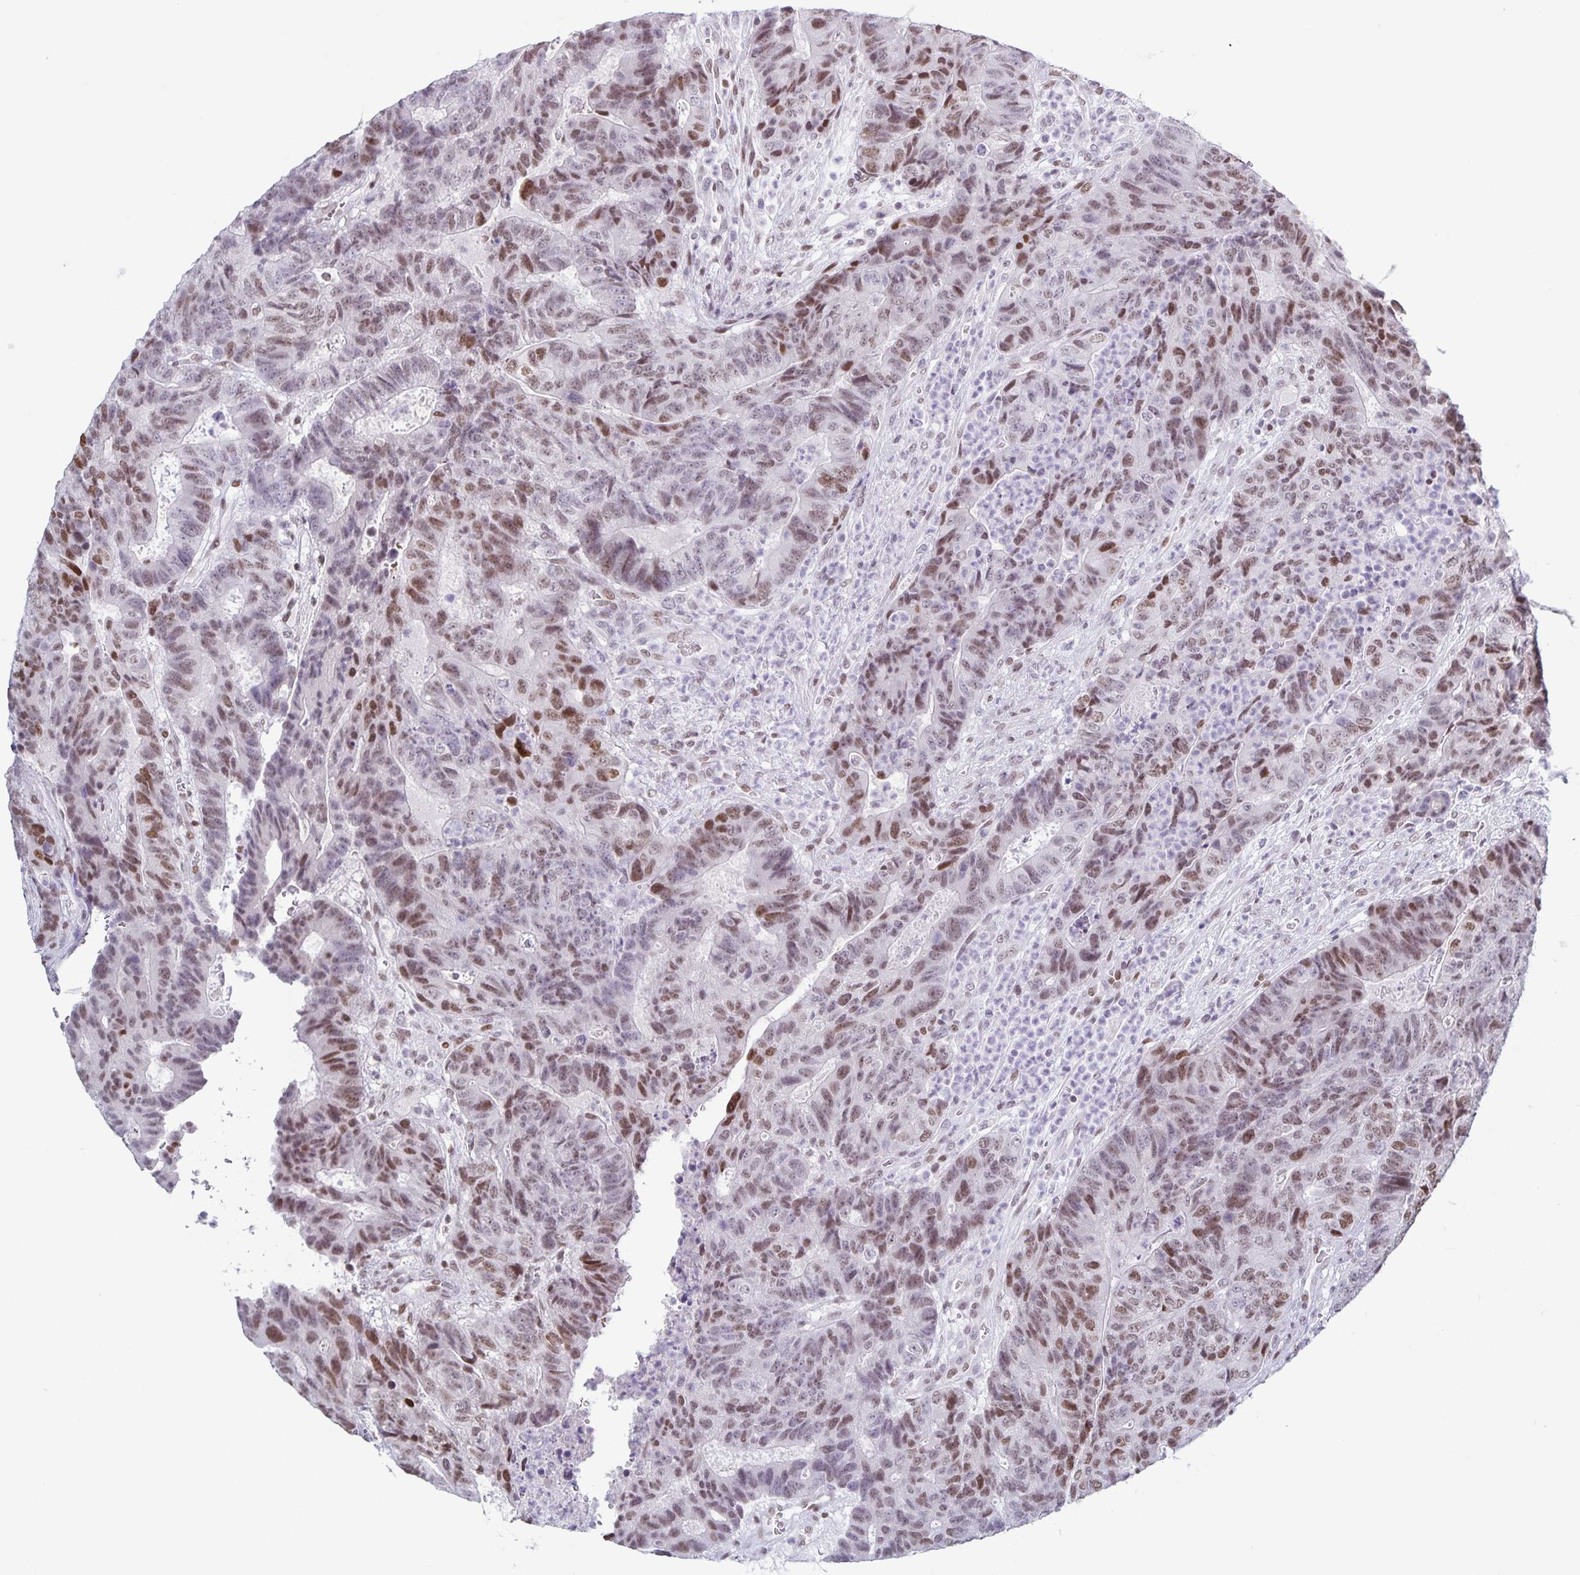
{"staining": {"intensity": "moderate", "quantity": "25%-75%", "location": "nuclear"}, "tissue": "colorectal cancer", "cell_type": "Tumor cells", "image_type": "cancer", "snomed": [{"axis": "morphology", "description": "Adenocarcinoma, NOS"}, {"axis": "topography", "description": "Colon"}], "caption": "Immunohistochemical staining of colorectal cancer demonstrates medium levels of moderate nuclear expression in about 25%-75% of tumor cells.", "gene": "JUND", "patient": {"sex": "female", "age": 48}}